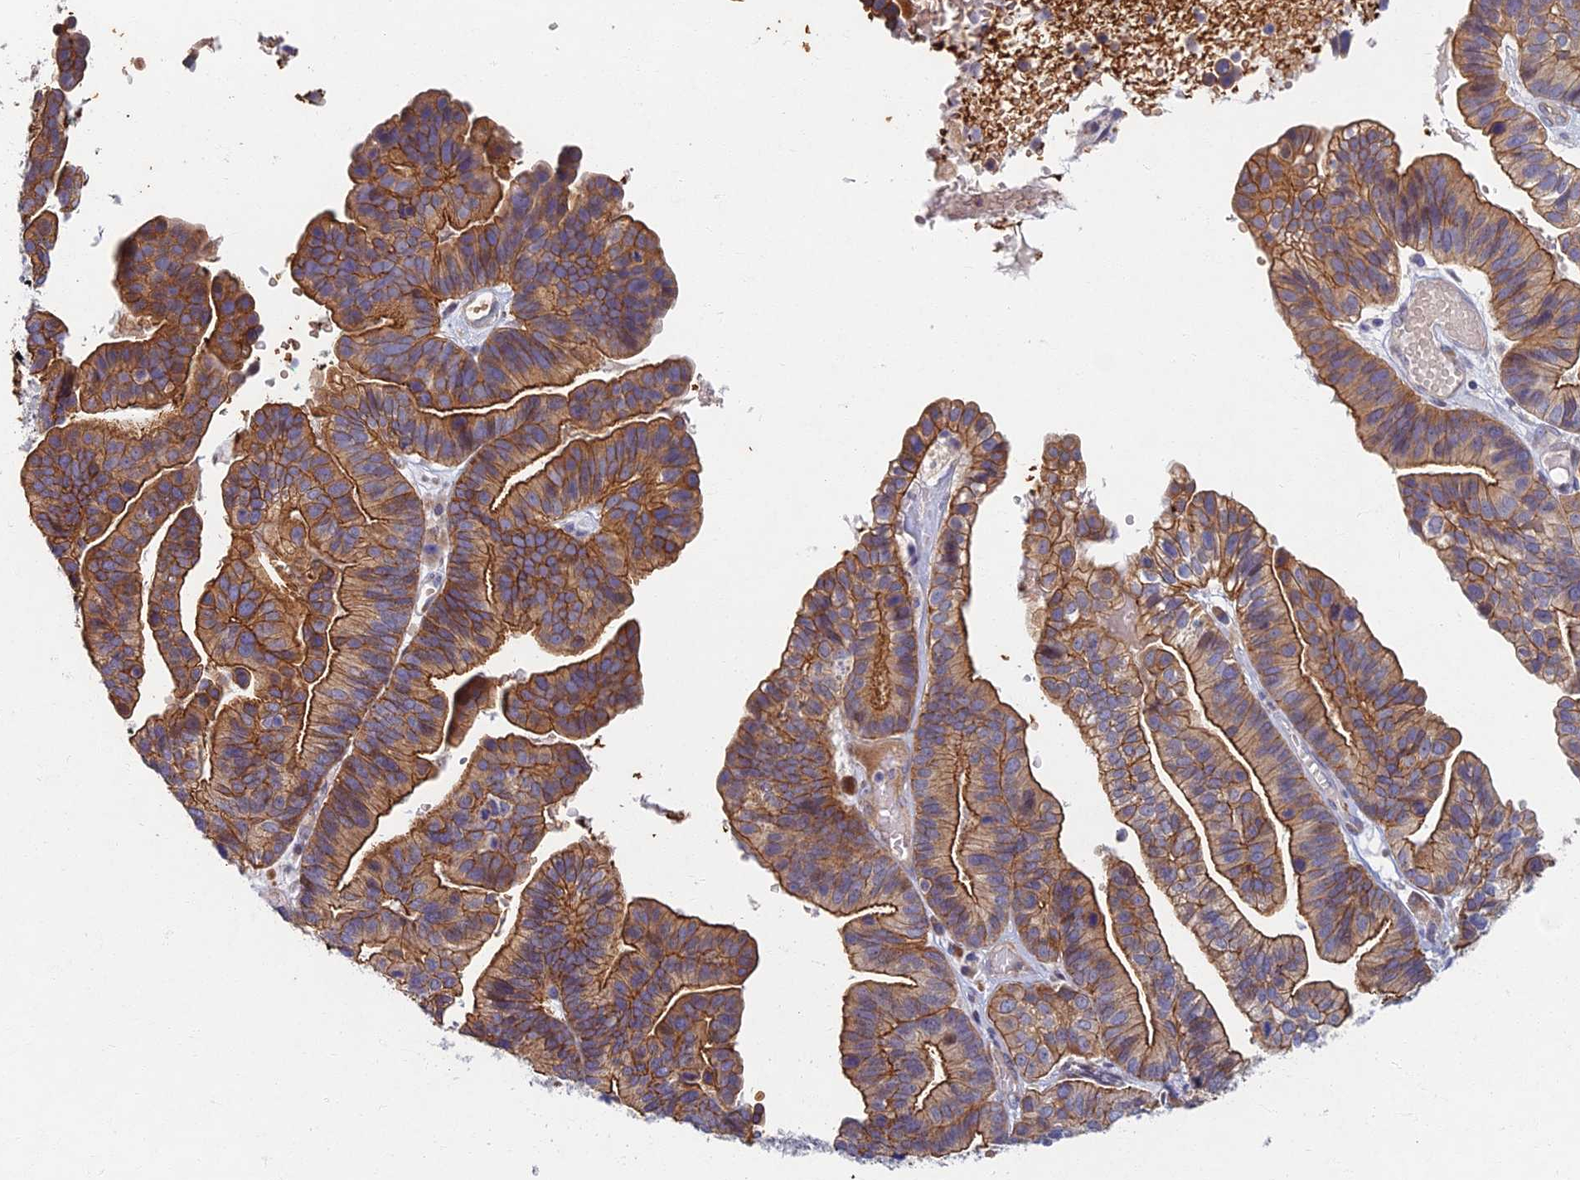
{"staining": {"intensity": "moderate", "quantity": ">75%", "location": "cytoplasmic/membranous"}, "tissue": "ovarian cancer", "cell_type": "Tumor cells", "image_type": "cancer", "snomed": [{"axis": "morphology", "description": "Cystadenocarcinoma, serous, NOS"}, {"axis": "topography", "description": "Ovary"}], "caption": "Moderate cytoplasmic/membranous protein expression is identified in about >75% of tumor cells in serous cystadenocarcinoma (ovarian).", "gene": "RHBDL2", "patient": {"sex": "female", "age": 56}}